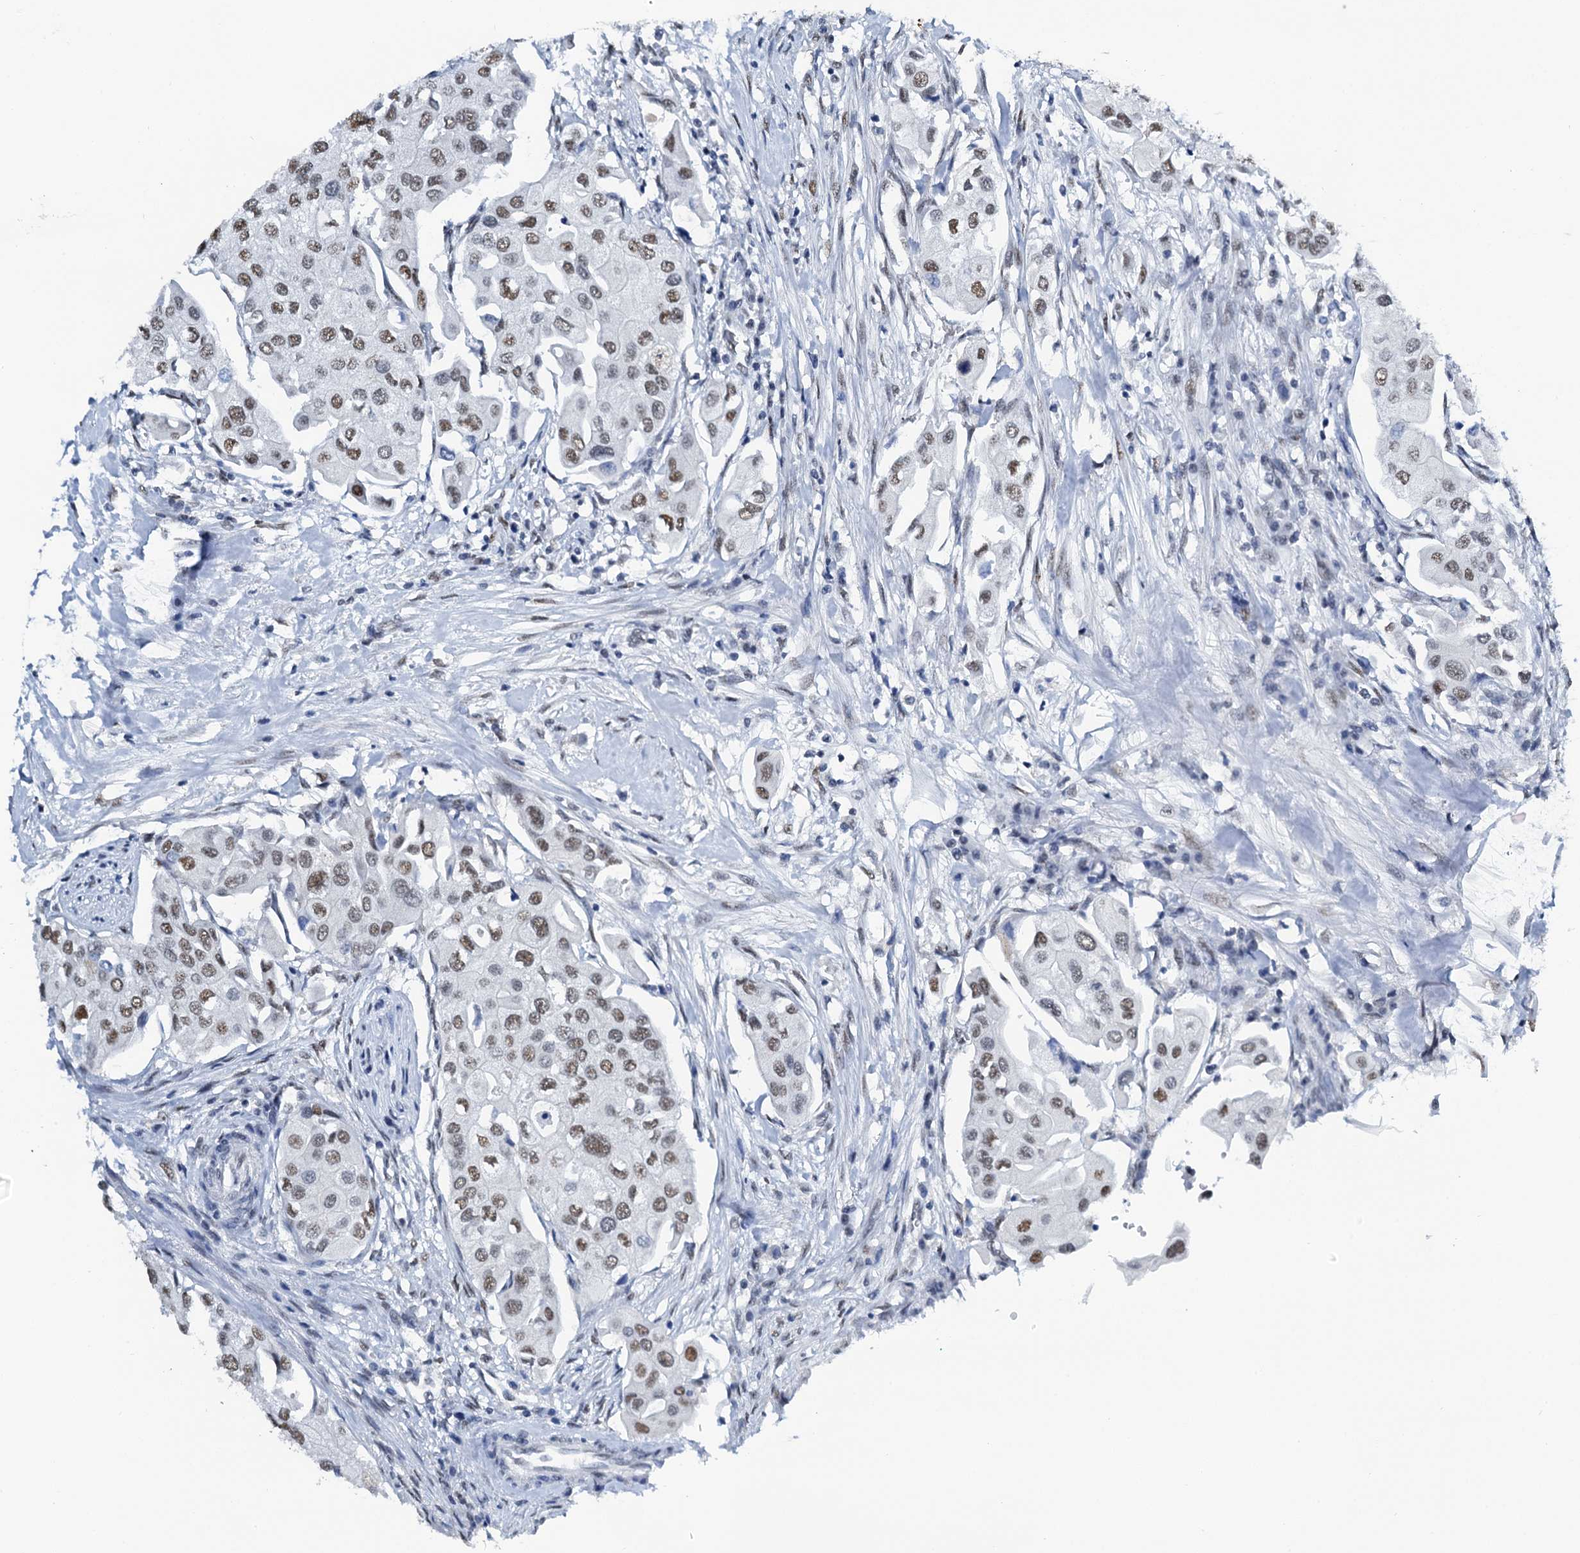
{"staining": {"intensity": "moderate", "quantity": ">75%", "location": "nuclear"}, "tissue": "urothelial cancer", "cell_type": "Tumor cells", "image_type": "cancer", "snomed": [{"axis": "morphology", "description": "Urothelial carcinoma, High grade"}, {"axis": "topography", "description": "Urinary bladder"}], "caption": "Immunohistochemistry histopathology image of neoplastic tissue: human high-grade urothelial carcinoma stained using IHC demonstrates medium levels of moderate protein expression localized specifically in the nuclear of tumor cells, appearing as a nuclear brown color.", "gene": "SLTM", "patient": {"sex": "male", "age": 64}}